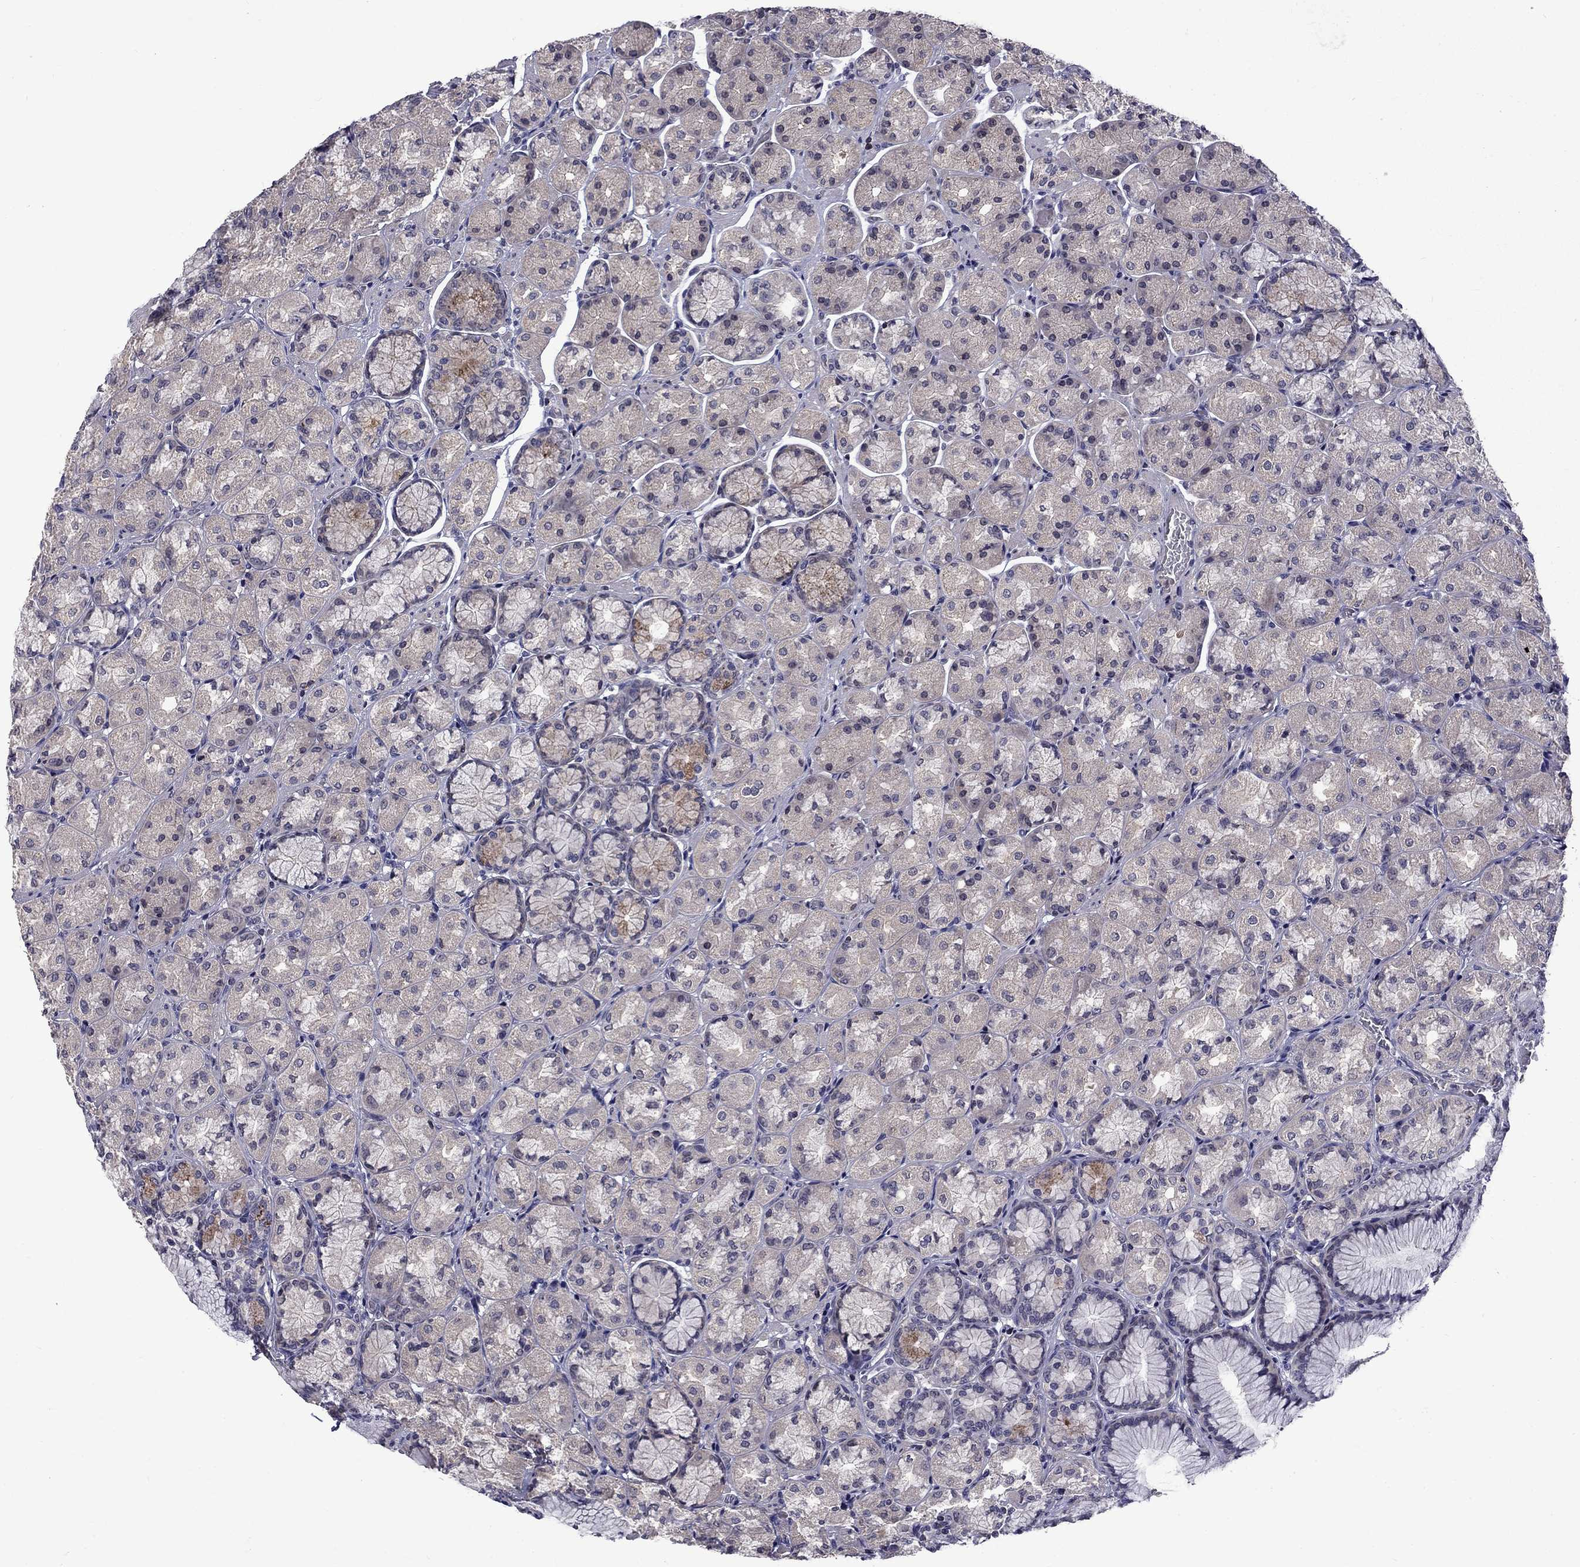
{"staining": {"intensity": "moderate", "quantity": "<25%", "location": "cytoplasmic/membranous"}, "tissue": "stomach", "cell_type": "Glandular cells", "image_type": "normal", "snomed": [{"axis": "morphology", "description": "Normal tissue, NOS"}, {"axis": "morphology", "description": "Adenocarcinoma, NOS"}, {"axis": "morphology", "description": "Adenocarcinoma, High grade"}, {"axis": "topography", "description": "Stomach, upper"}, {"axis": "topography", "description": "Stomach"}], "caption": "Immunohistochemistry (IHC) micrograph of benign stomach: stomach stained using IHC displays low levels of moderate protein expression localized specifically in the cytoplasmic/membranous of glandular cells, appearing as a cytoplasmic/membranous brown color.", "gene": "SNTA1", "patient": {"sex": "female", "age": 65}}